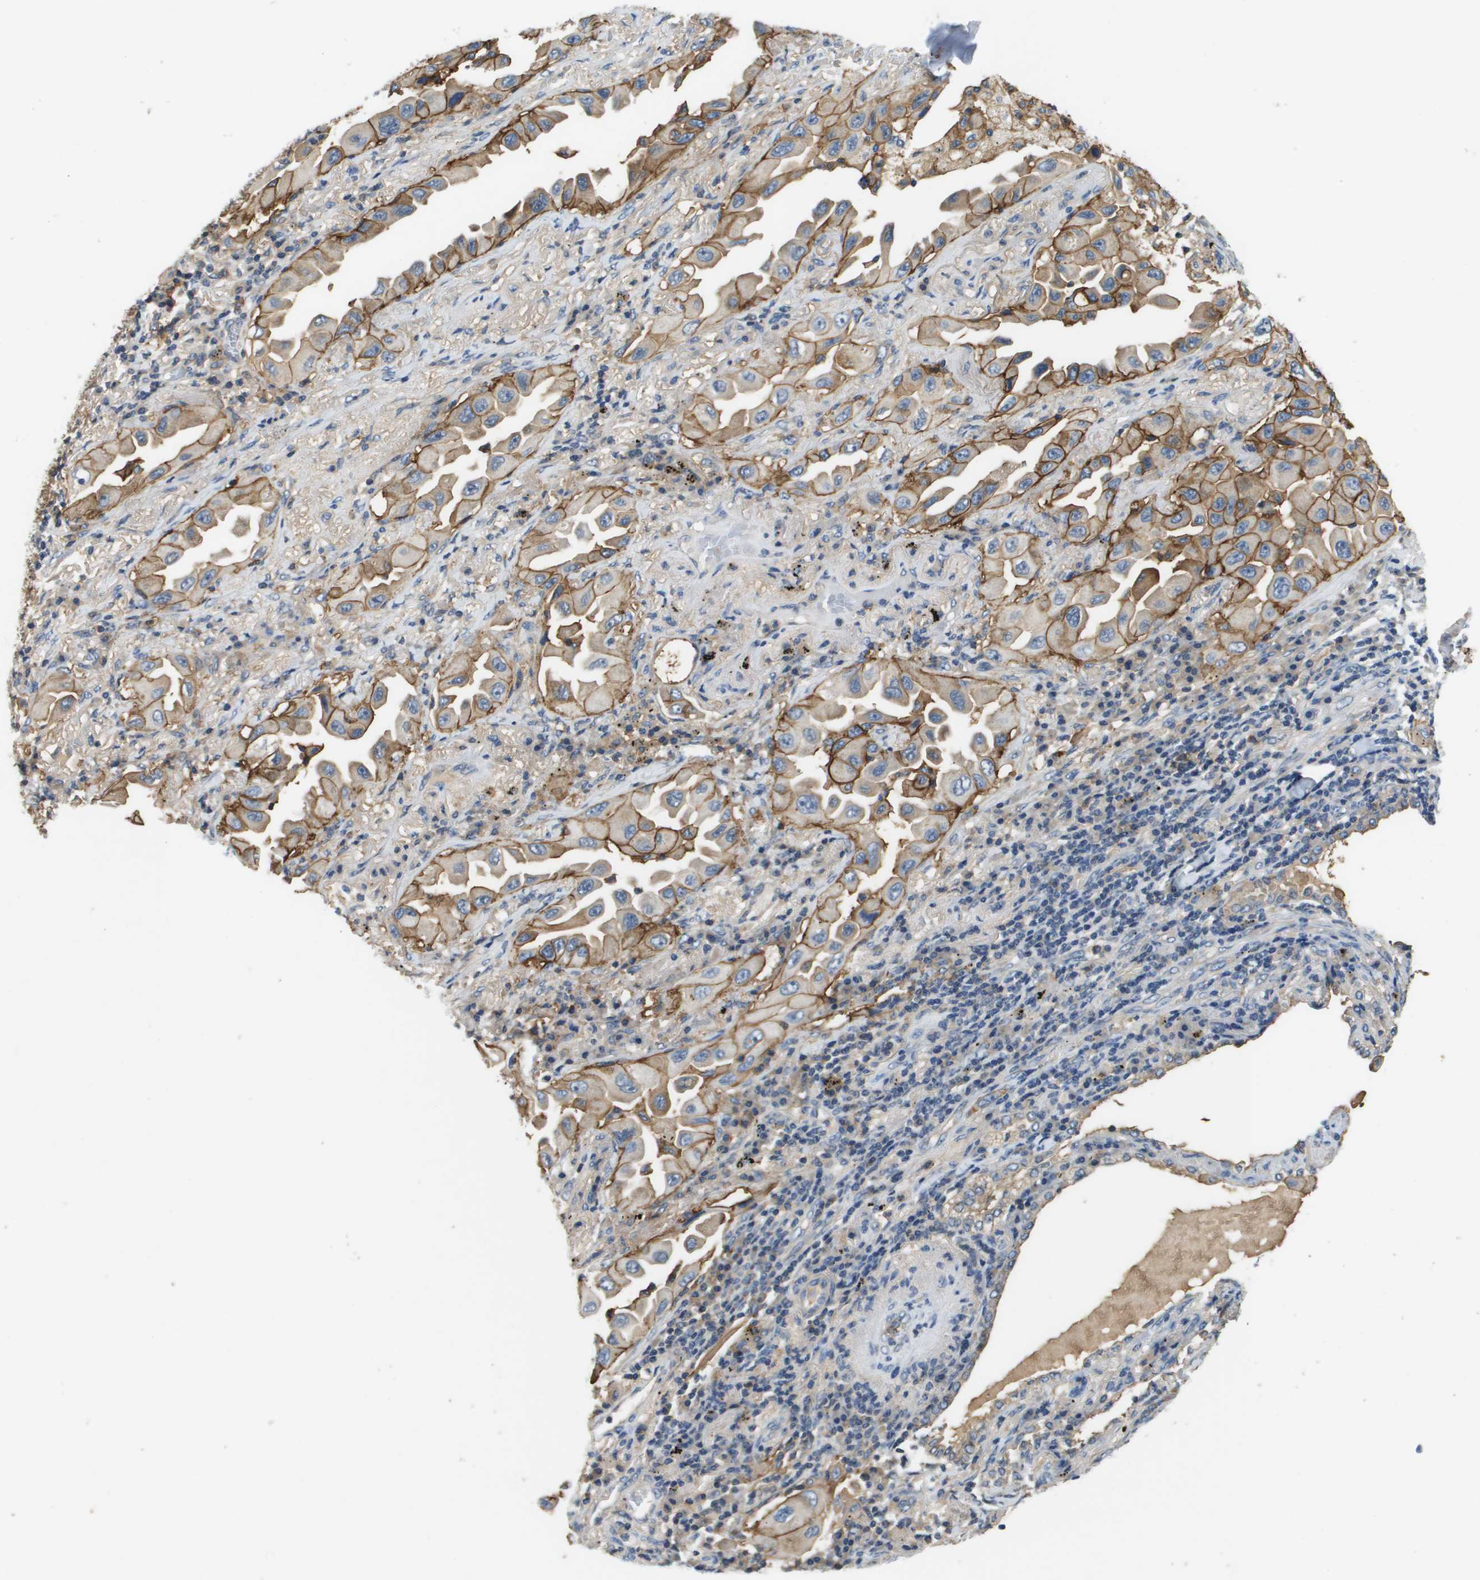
{"staining": {"intensity": "strong", "quantity": ">75%", "location": "cytoplasmic/membranous"}, "tissue": "lung cancer", "cell_type": "Tumor cells", "image_type": "cancer", "snomed": [{"axis": "morphology", "description": "Adenocarcinoma, NOS"}, {"axis": "topography", "description": "Lung"}], "caption": "Protein expression analysis of lung adenocarcinoma exhibits strong cytoplasmic/membranous expression in approximately >75% of tumor cells.", "gene": "SLC16A3", "patient": {"sex": "female", "age": 65}}